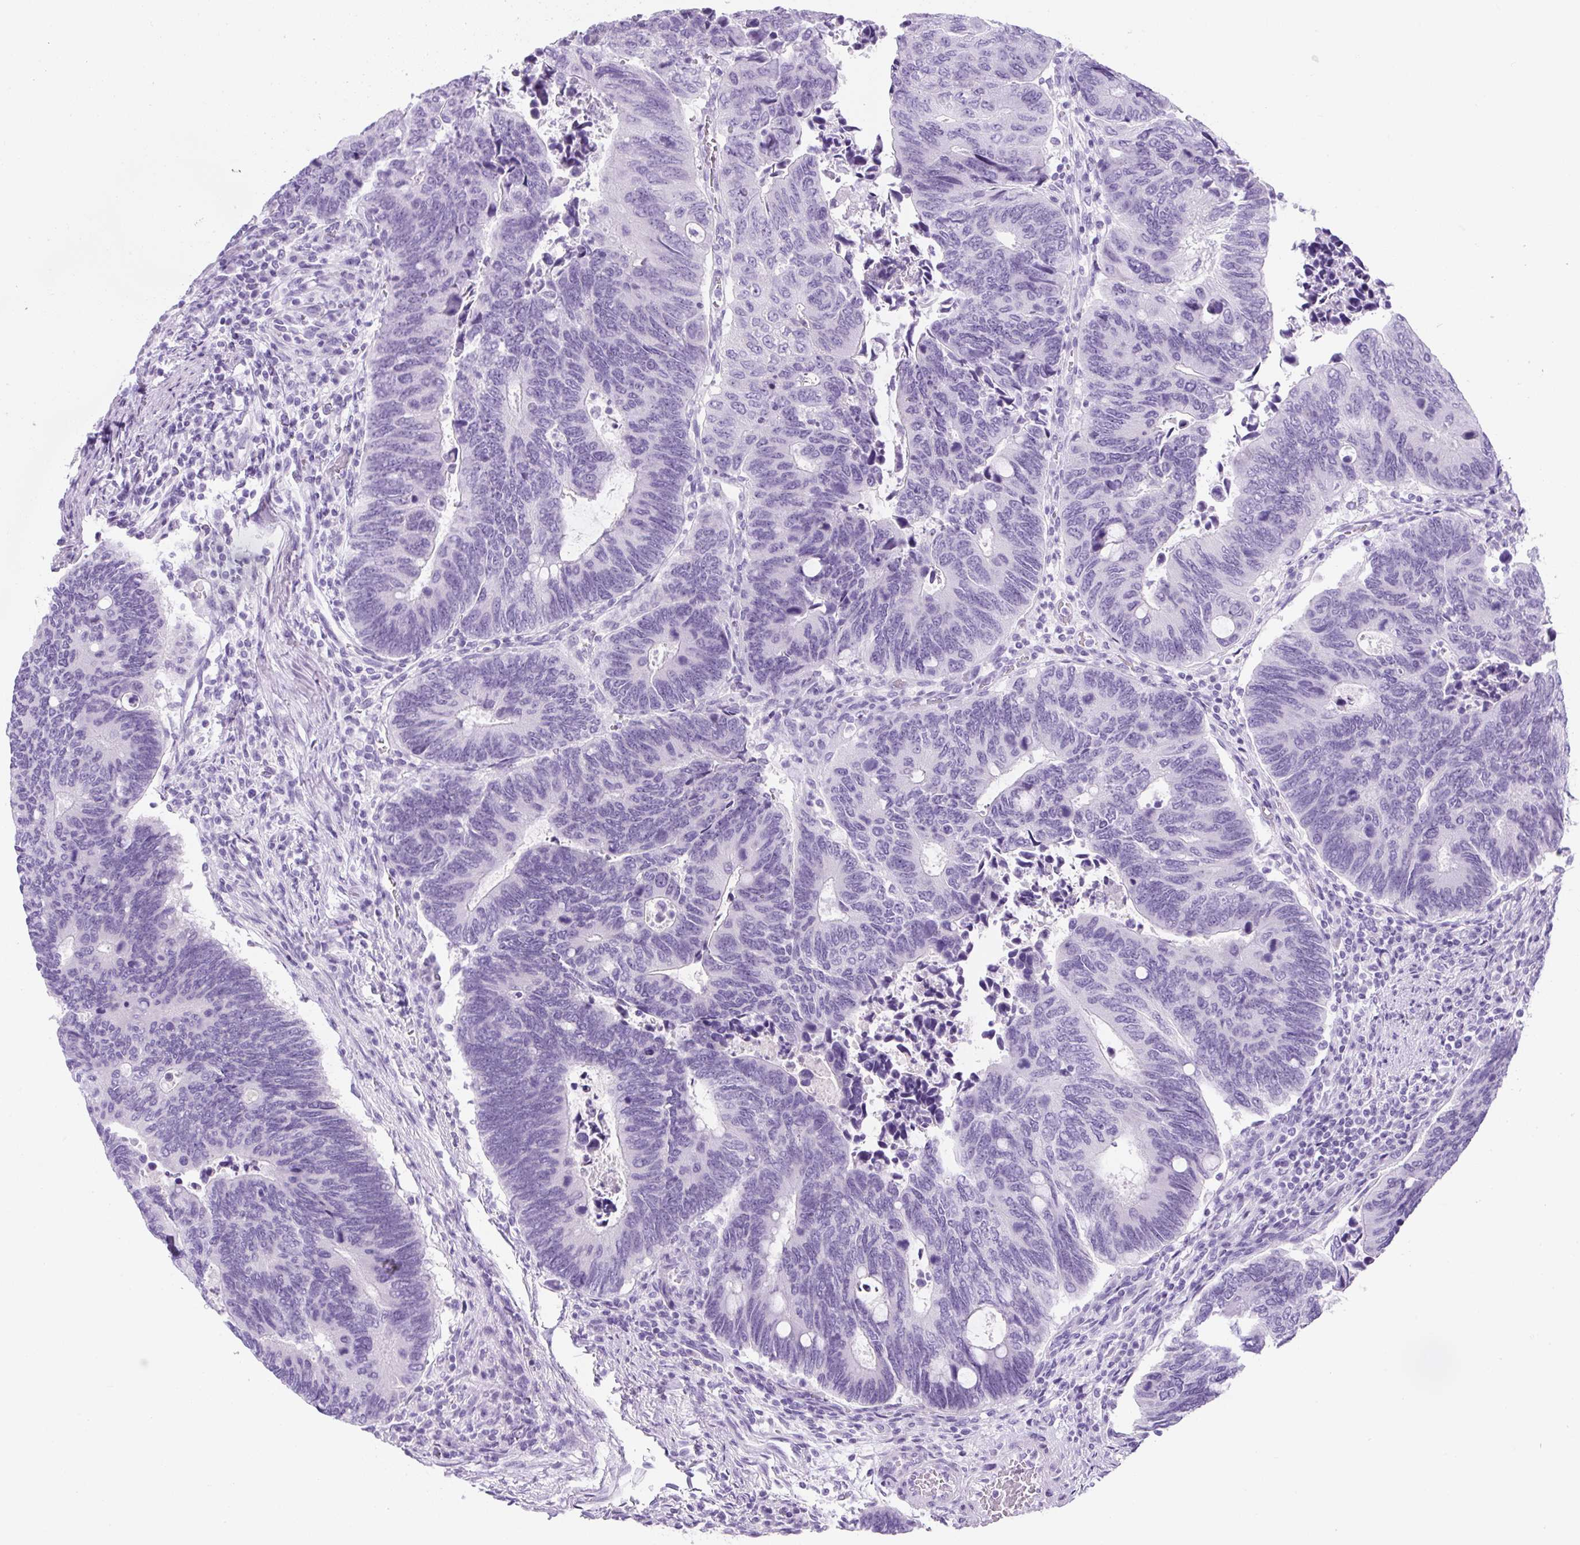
{"staining": {"intensity": "negative", "quantity": "none", "location": "none"}, "tissue": "colorectal cancer", "cell_type": "Tumor cells", "image_type": "cancer", "snomed": [{"axis": "morphology", "description": "Adenocarcinoma, NOS"}, {"axis": "topography", "description": "Colon"}], "caption": "Immunohistochemical staining of human colorectal cancer (adenocarcinoma) exhibits no significant staining in tumor cells.", "gene": "UBL3", "patient": {"sex": "male", "age": 87}}